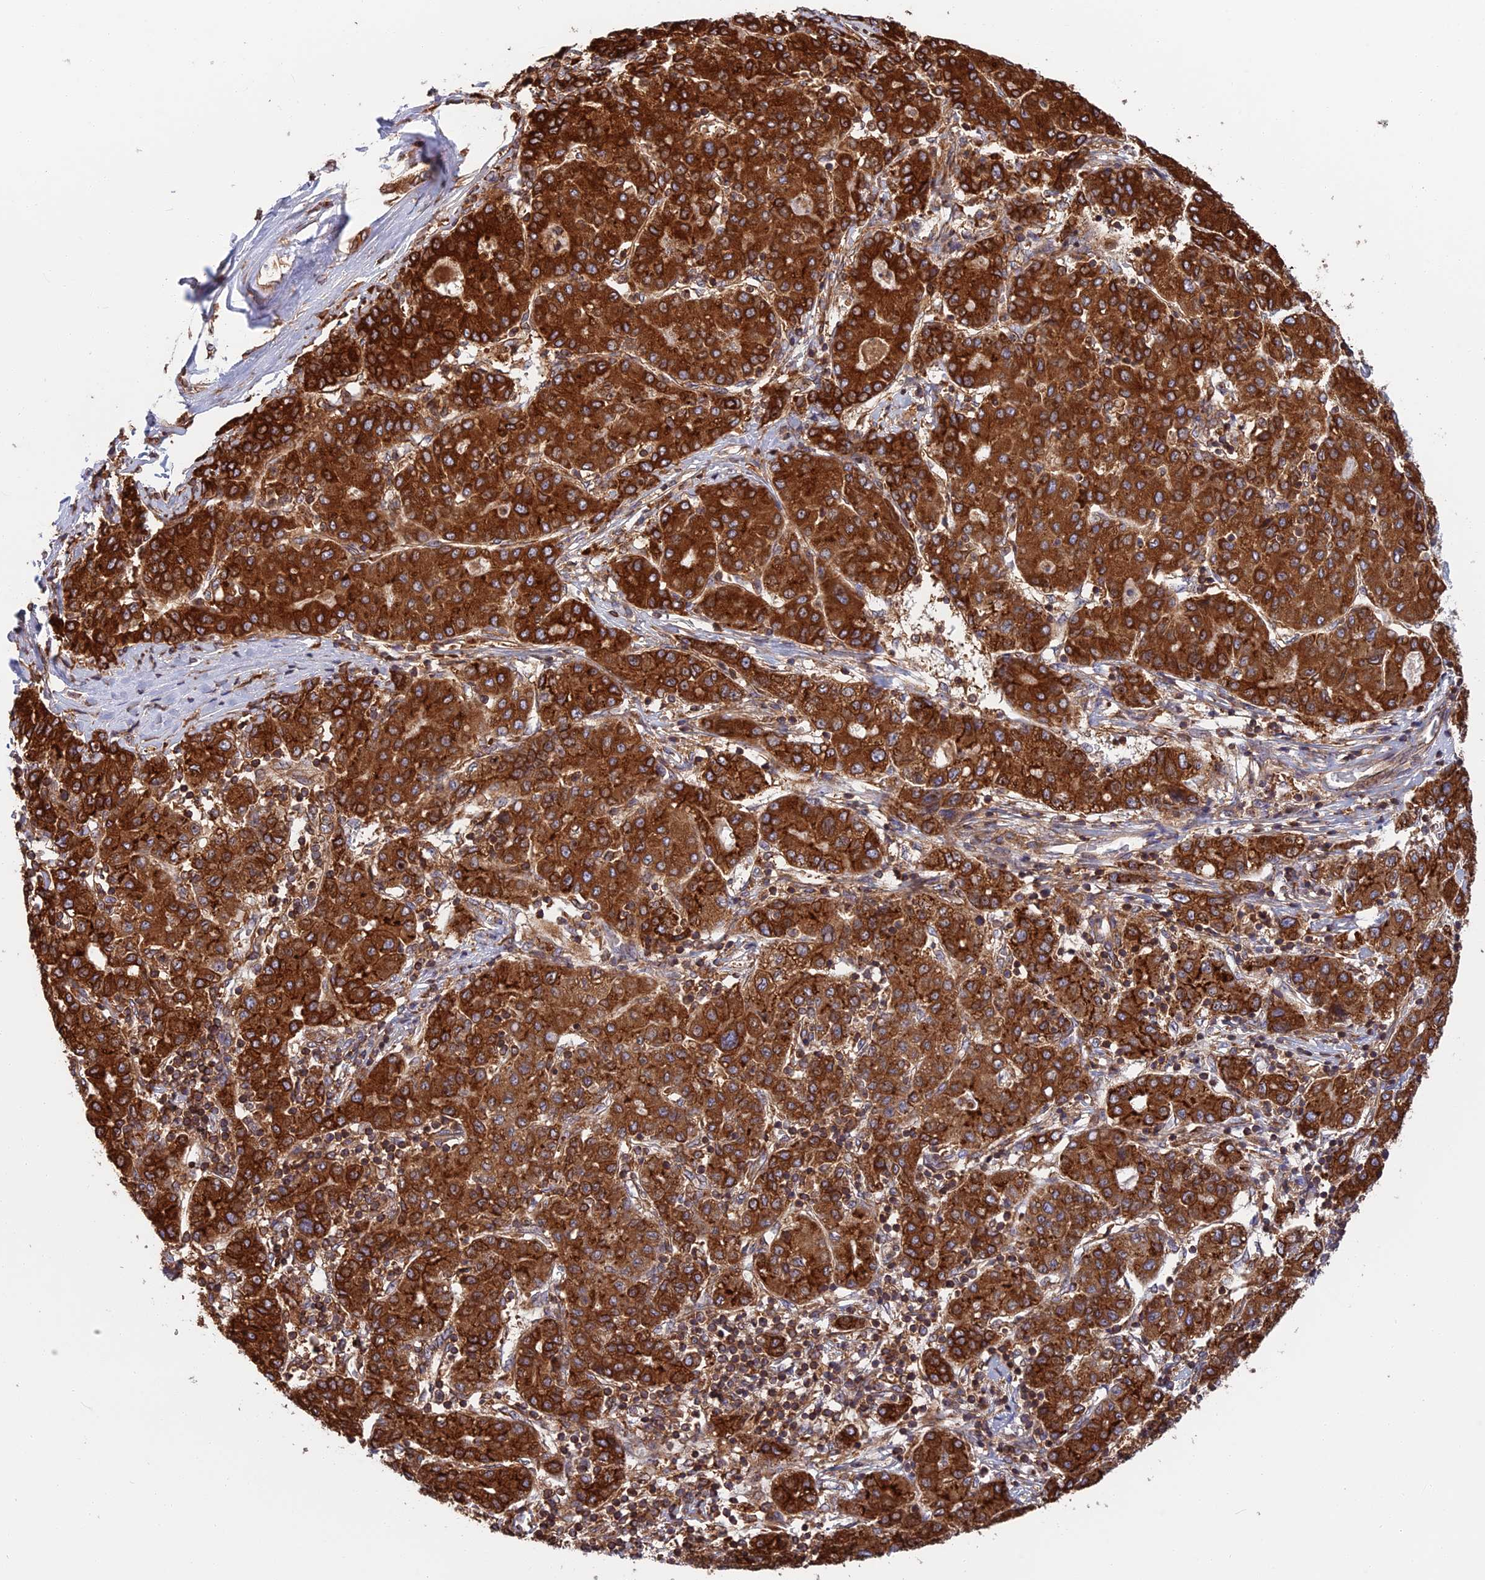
{"staining": {"intensity": "strong", "quantity": ">75%", "location": "cytoplasmic/membranous"}, "tissue": "liver cancer", "cell_type": "Tumor cells", "image_type": "cancer", "snomed": [{"axis": "morphology", "description": "Carcinoma, Hepatocellular, NOS"}, {"axis": "topography", "description": "Liver"}], "caption": "A brown stain shows strong cytoplasmic/membranous positivity of a protein in human liver cancer tumor cells. (IHC, brightfield microscopy, high magnification).", "gene": "WDR1", "patient": {"sex": "male", "age": 65}}